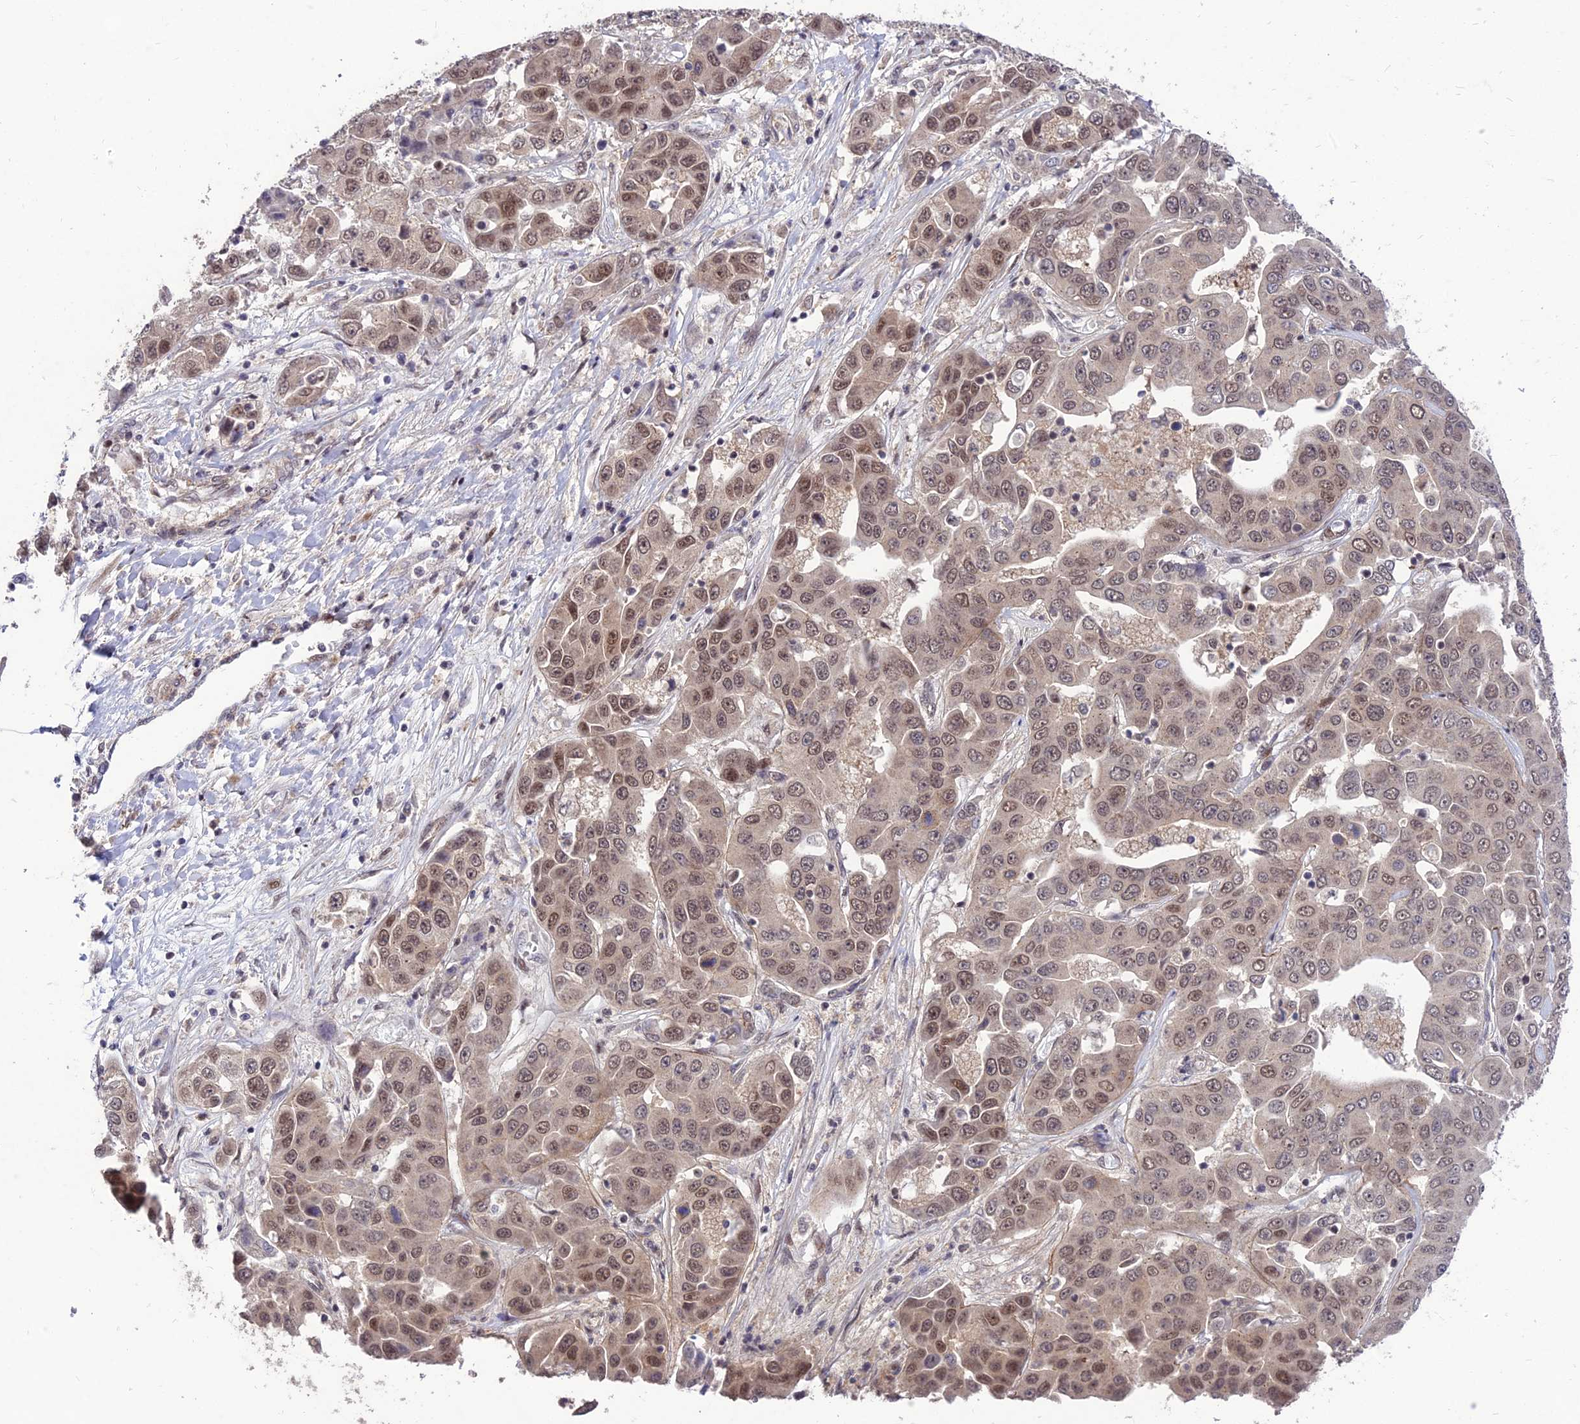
{"staining": {"intensity": "moderate", "quantity": ">75%", "location": "cytoplasmic/membranous,nuclear"}, "tissue": "liver cancer", "cell_type": "Tumor cells", "image_type": "cancer", "snomed": [{"axis": "morphology", "description": "Cholangiocarcinoma"}, {"axis": "topography", "description": "Liver"}], "caption": "Cholangiocarcinoma (liver) tissue exhibits moderate cytoplasmic/membranous and nuclear positivity in about >75% of tumor cells", "gene": "ZNF85", "patient": {"sex": "female", "age": 52}}